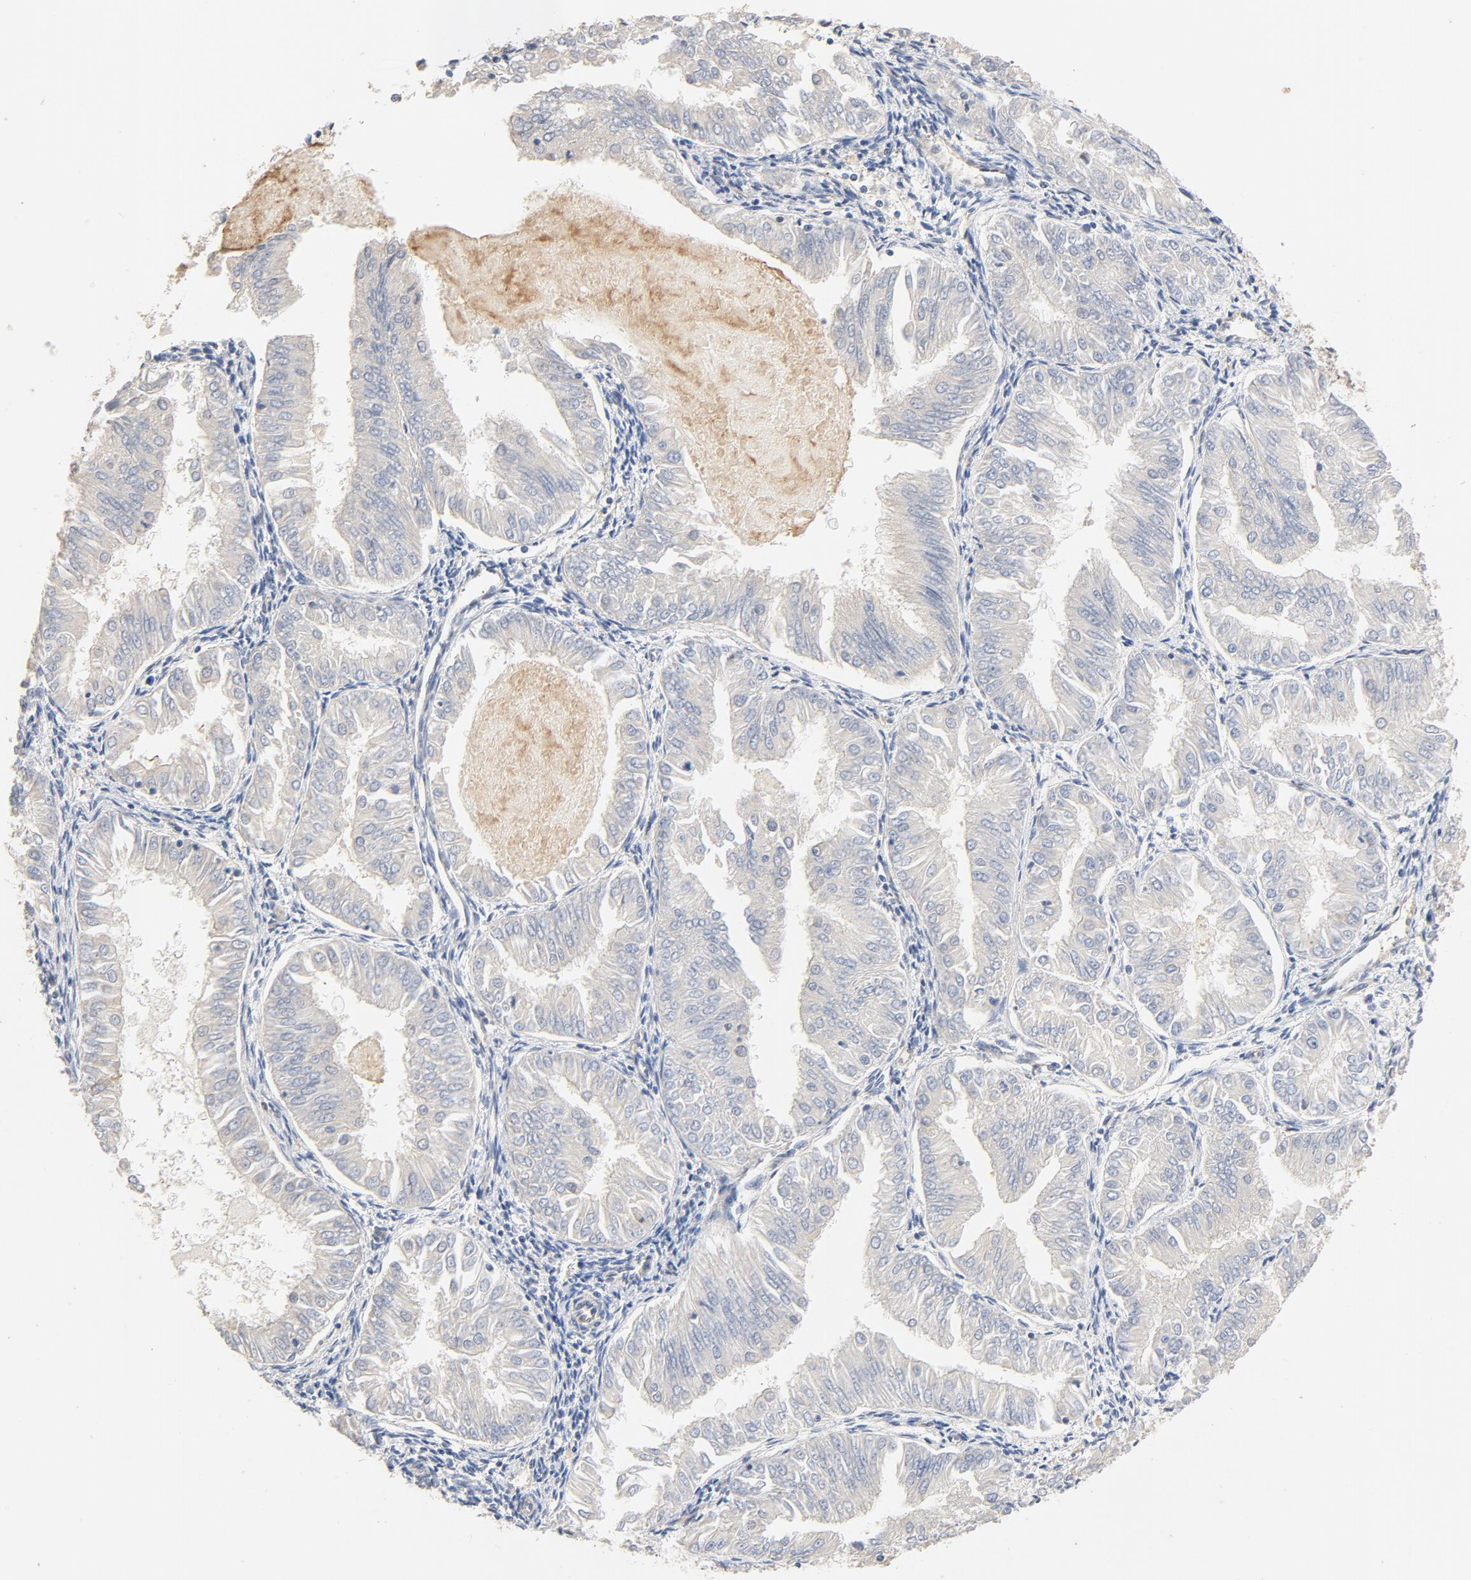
{"staining": {"intensity": "weak", "quantity": ">75%", "location": "cytoplasmic/membranous"}, "tissue": "endometrial cancer", "cell_type": "Tumor cells", "image_type": "cancer", "snomed": [{"axis": "morphology", "description": "Adenocarcinoma, NOS"}, {"axis": "topography", "description": "Endometrium"}], "caption": "Immunohistochemical staining of endometrial cancer shows low levels of weak cytoplasmic/membranous staining in about >75% of tumor cells.", "gene": "UBE2J1", "patient": {"sex": "female", "age": 53}}